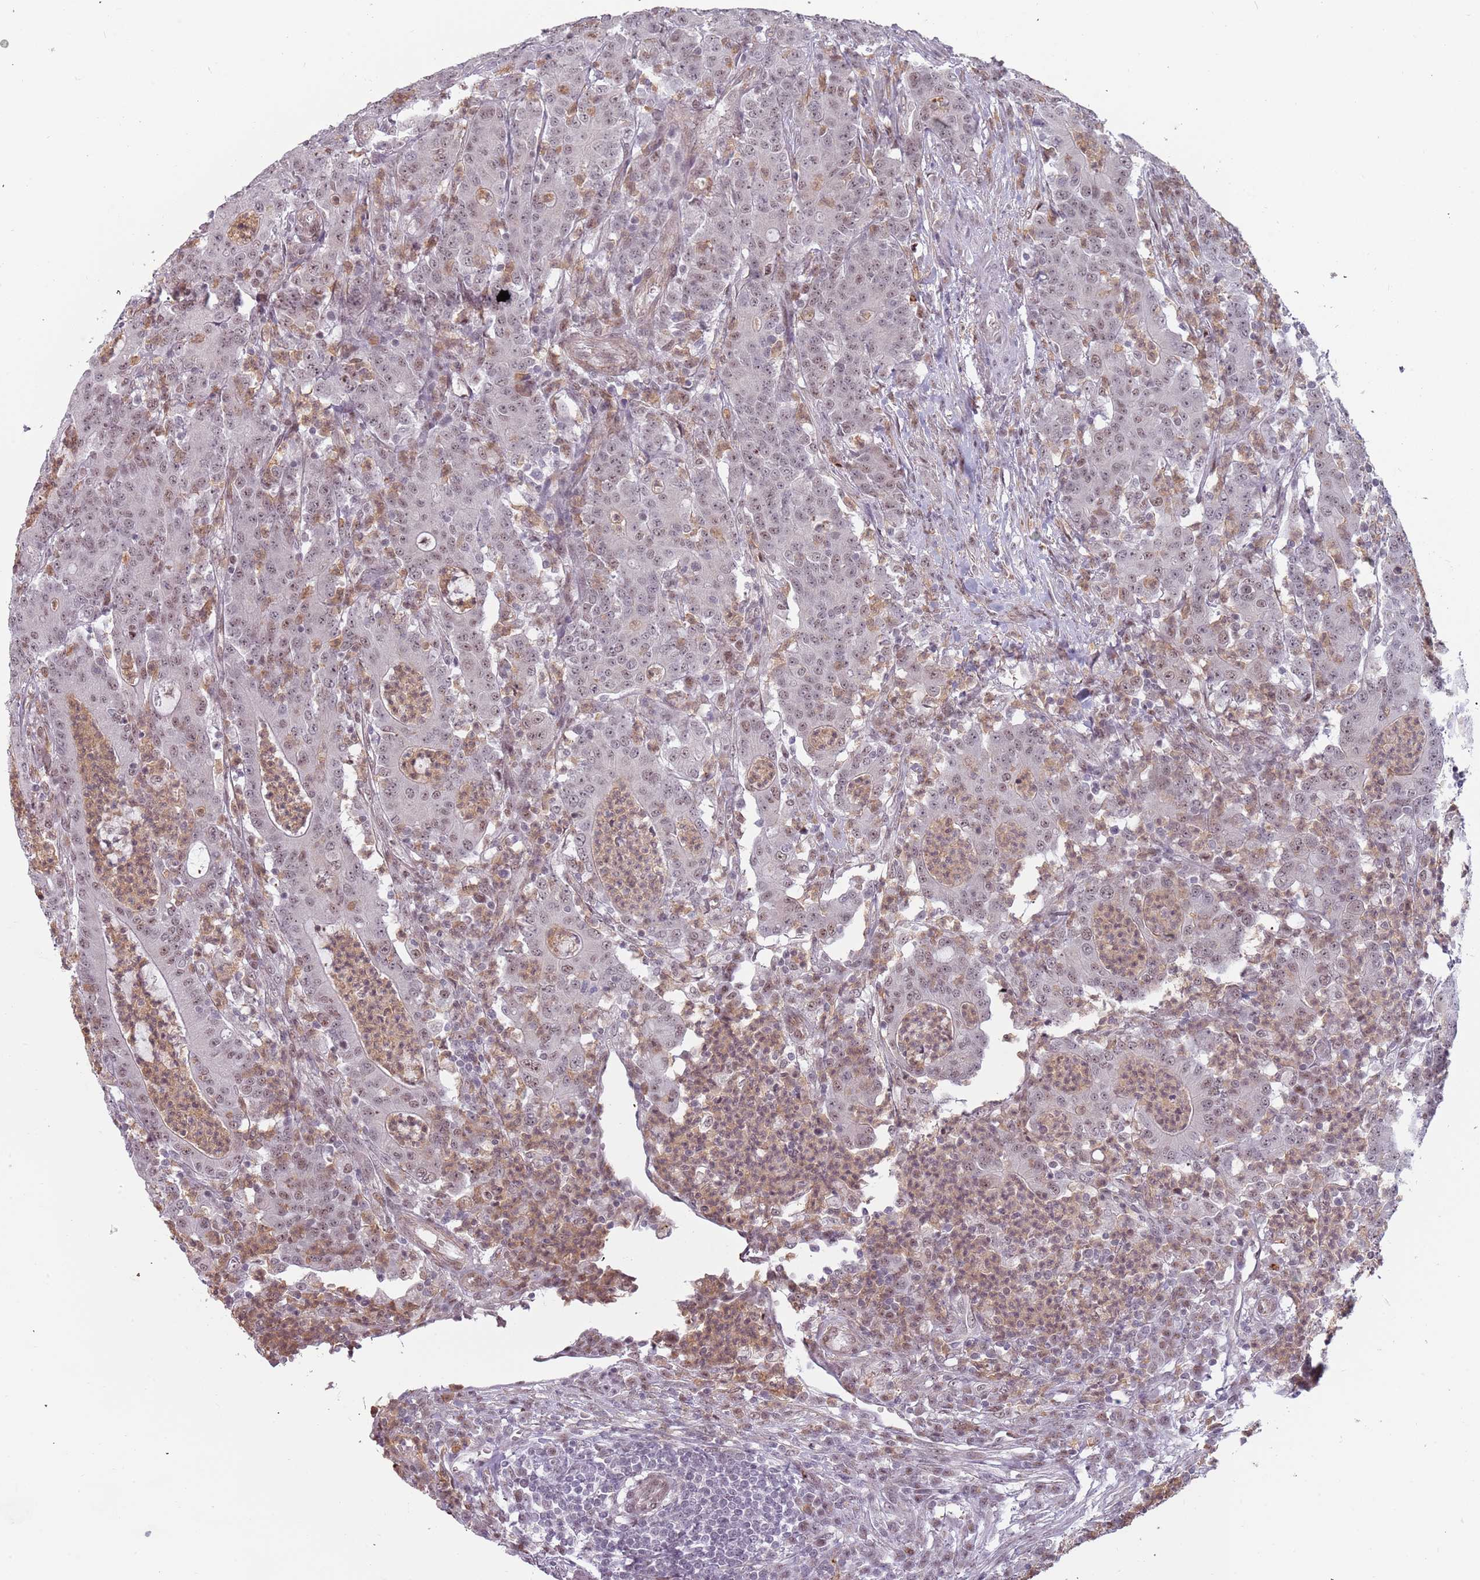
{"staining": {"intensity": "weak", "quantity": "<25%", "location": "nuclear"}, "tissue": "colorectal cancer", "cell_type": "Tumor cells", "image_type": "cancer", "snomed": [{"axis": "morphology", "description": "Adenocarcinoma, NOS"}, {"axis": "topography", "description": "Colon"}], "caption": "Protein analysis of colorectal cancer reveals no significant expression in tumor cells.", "gene": "REXO4", "patient": {"sex": "male", "age": 83}}